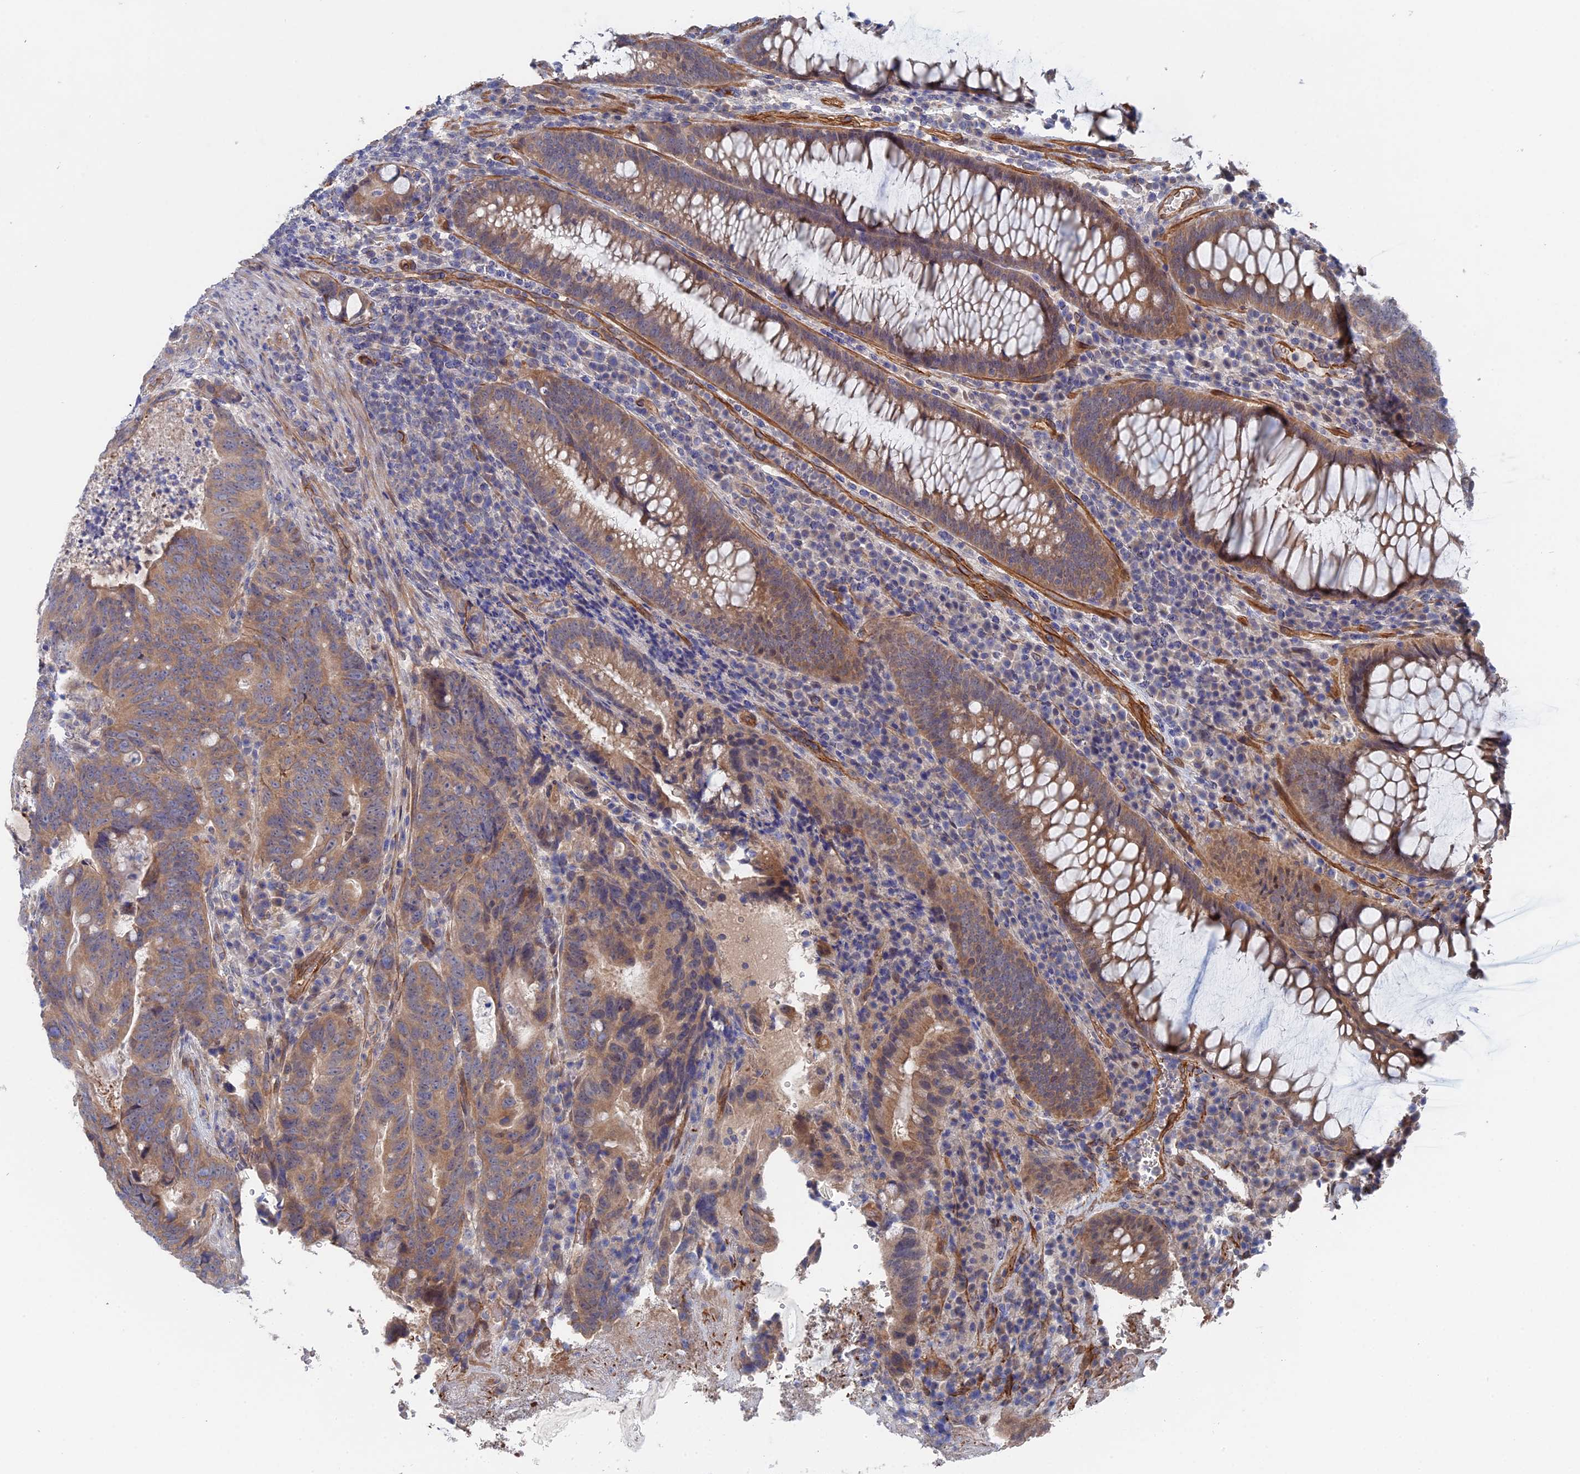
{"staining": {"intensity": "moderate", "quantity": ">75%", "location": "cytoplasmic/membranous"}, "tissue": "colorectal cancer", "cell_type": "Tumor cells", "image_type": "cancer", "snomed": [{"axis": "morphology", "description": "Adenocarcinoma, NOS"}, {"axis": "topography", "description": "Colon"}], "caption": "An IHC micrograph of tumor tissue is shown. Protein staining in brown highlights moderate cytoplasmic/membranous positivity in colorectal cancer (adenocarcinoma) within tumor cells. (DAB IHC with brightfield microscopy, high magnification).", "gene": "MTHFSD", "patient": {"sex": "female", "age": 82}}